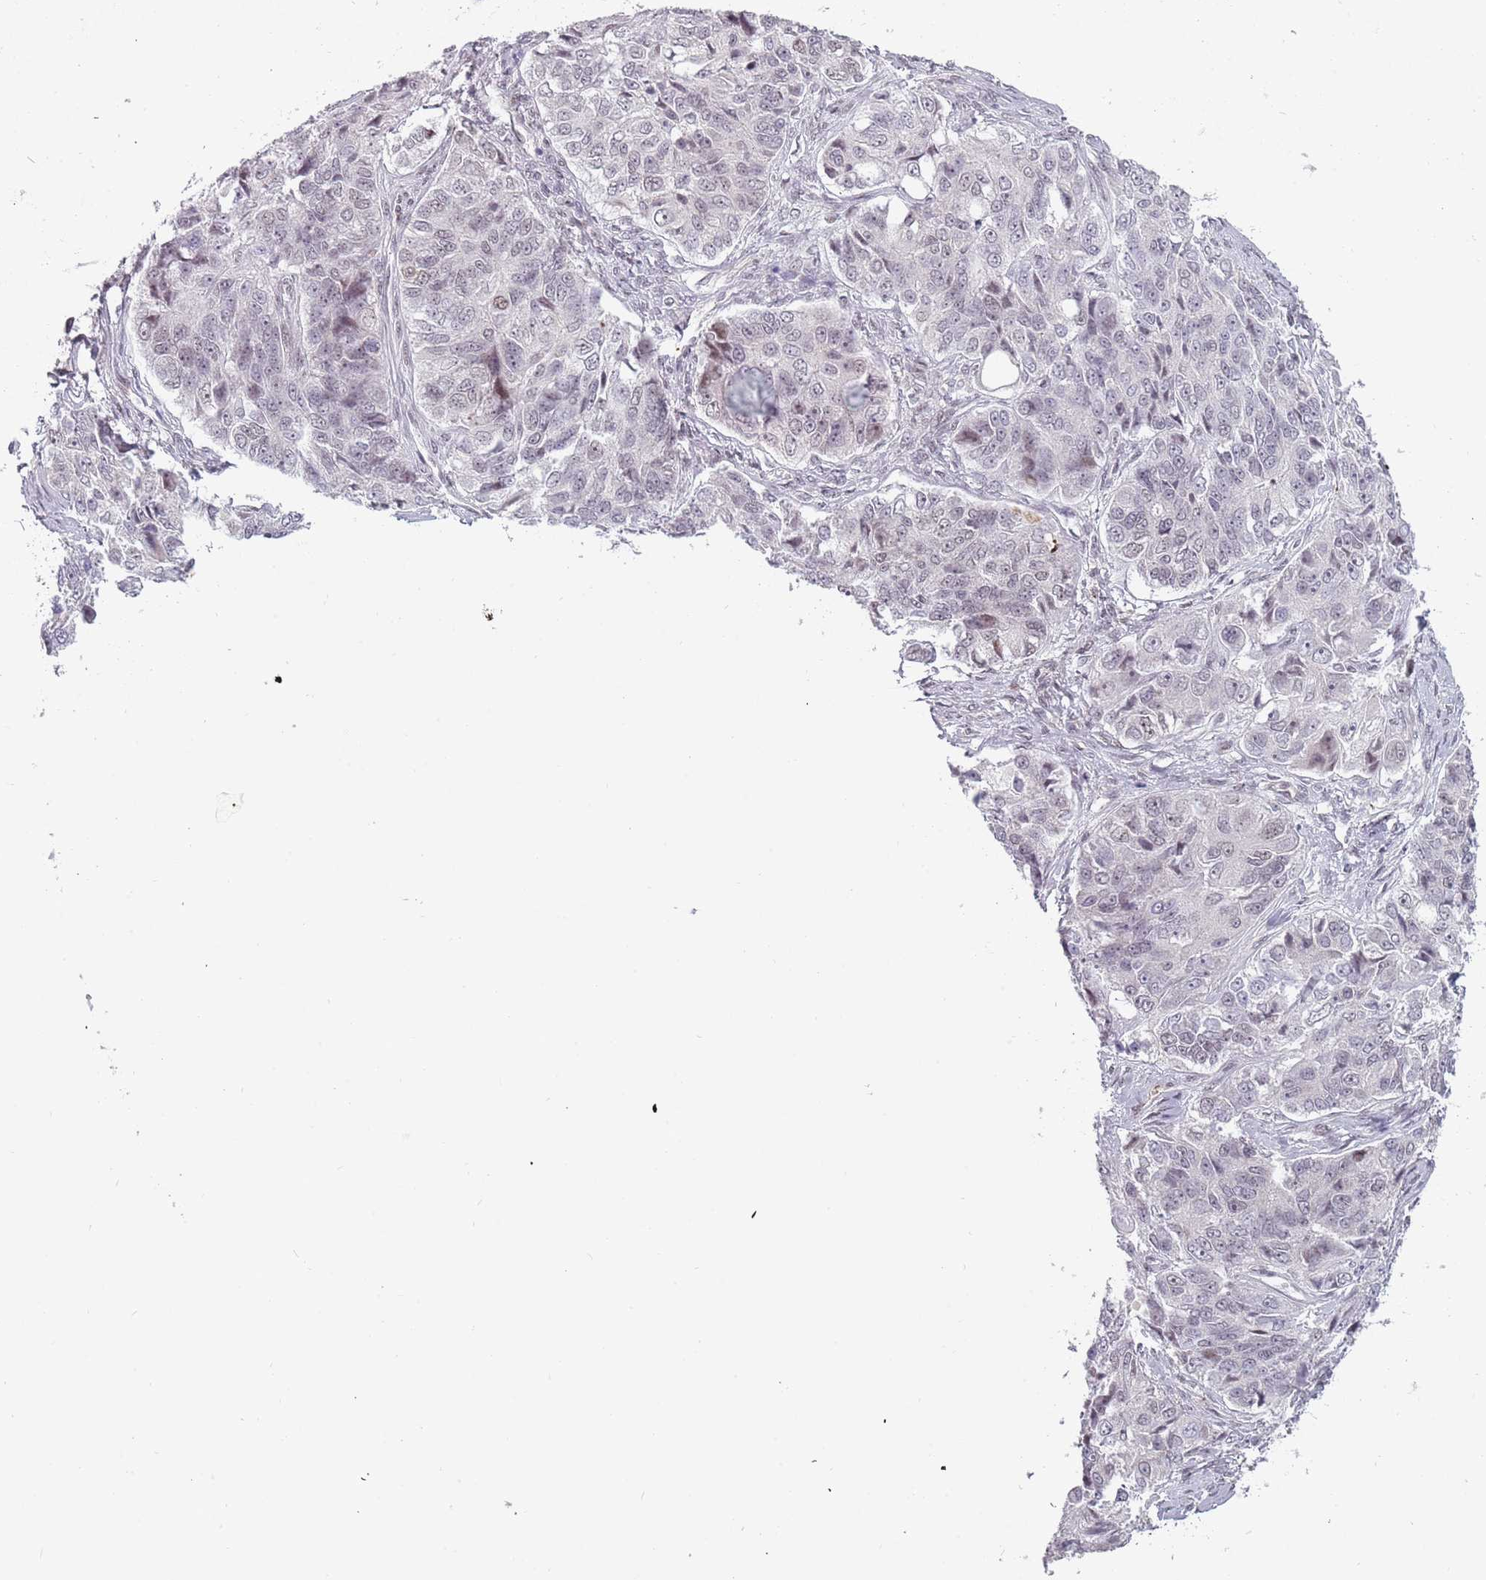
{"staining": {"intensity": "negative", "quantity": "none", "location": "none"}, "tissue": "ovarian cancer", "cell_type": "Tumor cells", "image_type": "cancer", "snomed": [{"axis": "morphology", "description": "Carcinoma, endometroid"}, {"axis": "topography", "description": "Ovary"}], "caption": "Tumor cells show no significant expression in ovarian cancer (endometroid carcinoma).", "gene": "REXO4", "patient": {"sex": "female", "age": 51}}